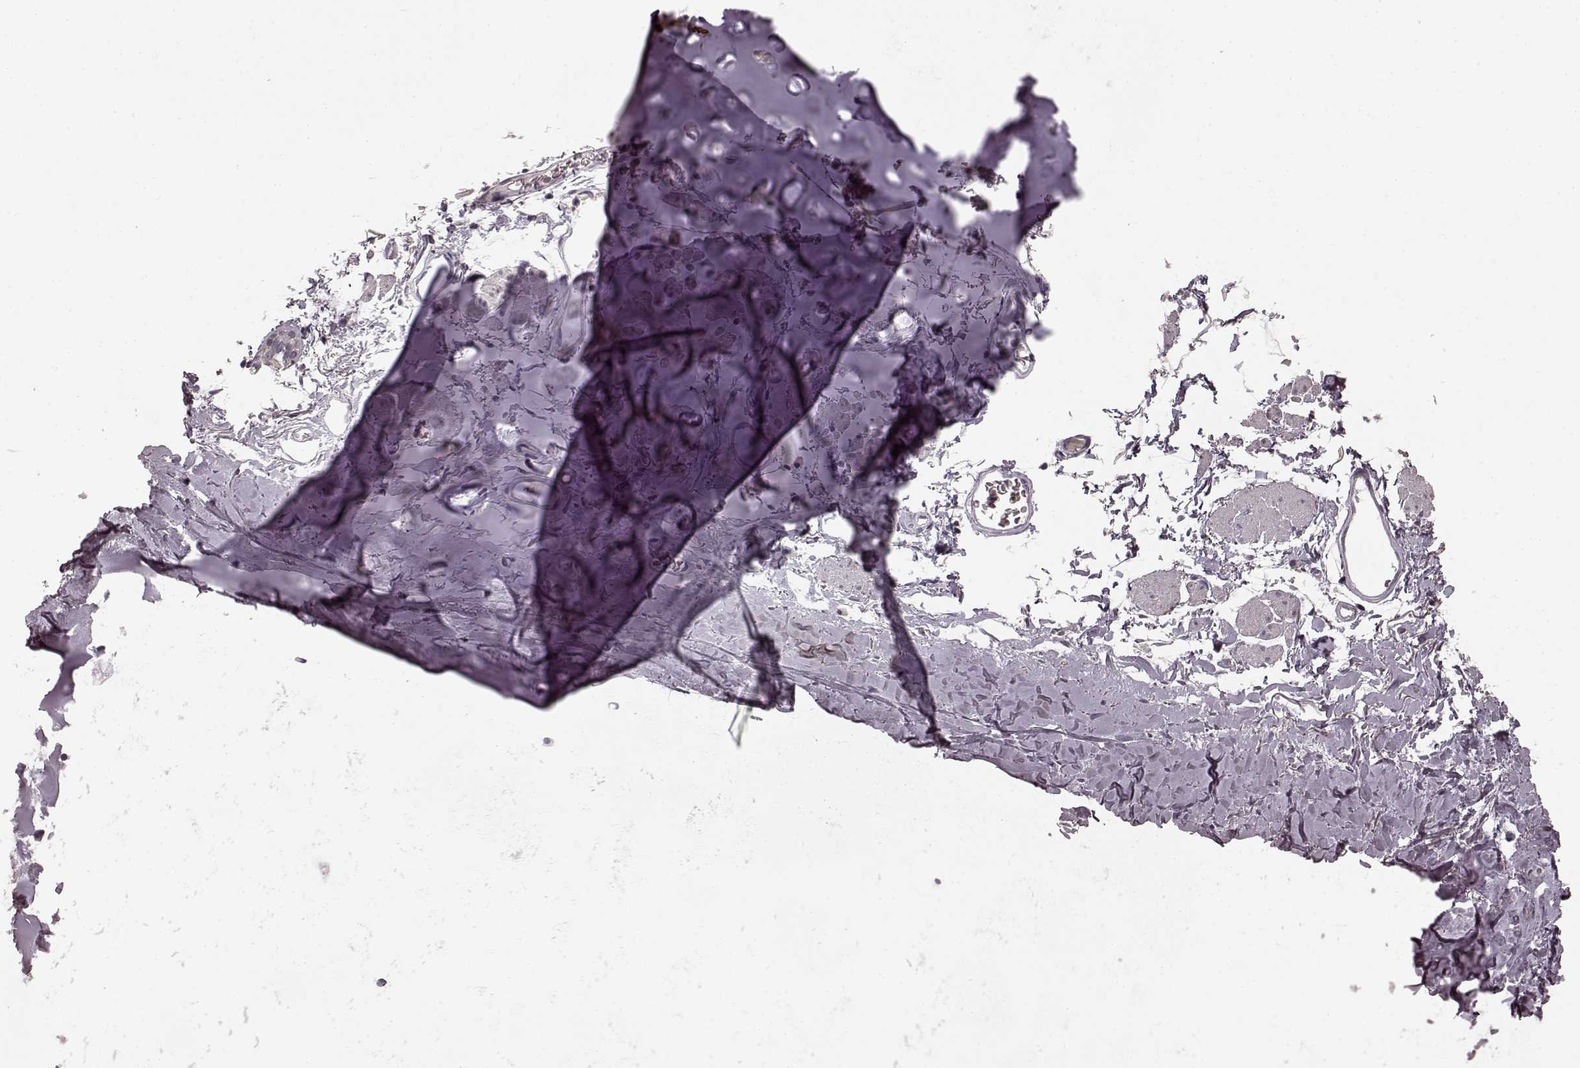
{"staining": {"intensity": "negative", "quantity": "none", "location": "none"}, "tissue": "adipose tissue", "cell_type": "Adipocytes", "image_type": "normal", "snomed": [{"axis": "morphology", "description": "Normal tissue, NOS"}, {"axis": "topography", "description": "Cartilage tissue"}, {"axis": "topography", "description": "Bronchus"}], "caption": "IHC of unremarkable human adipose tissue demonstrates no positivity in adipocytes.", "gene": "PRKCE", "patient": {"sex": "female", "age": 79}}